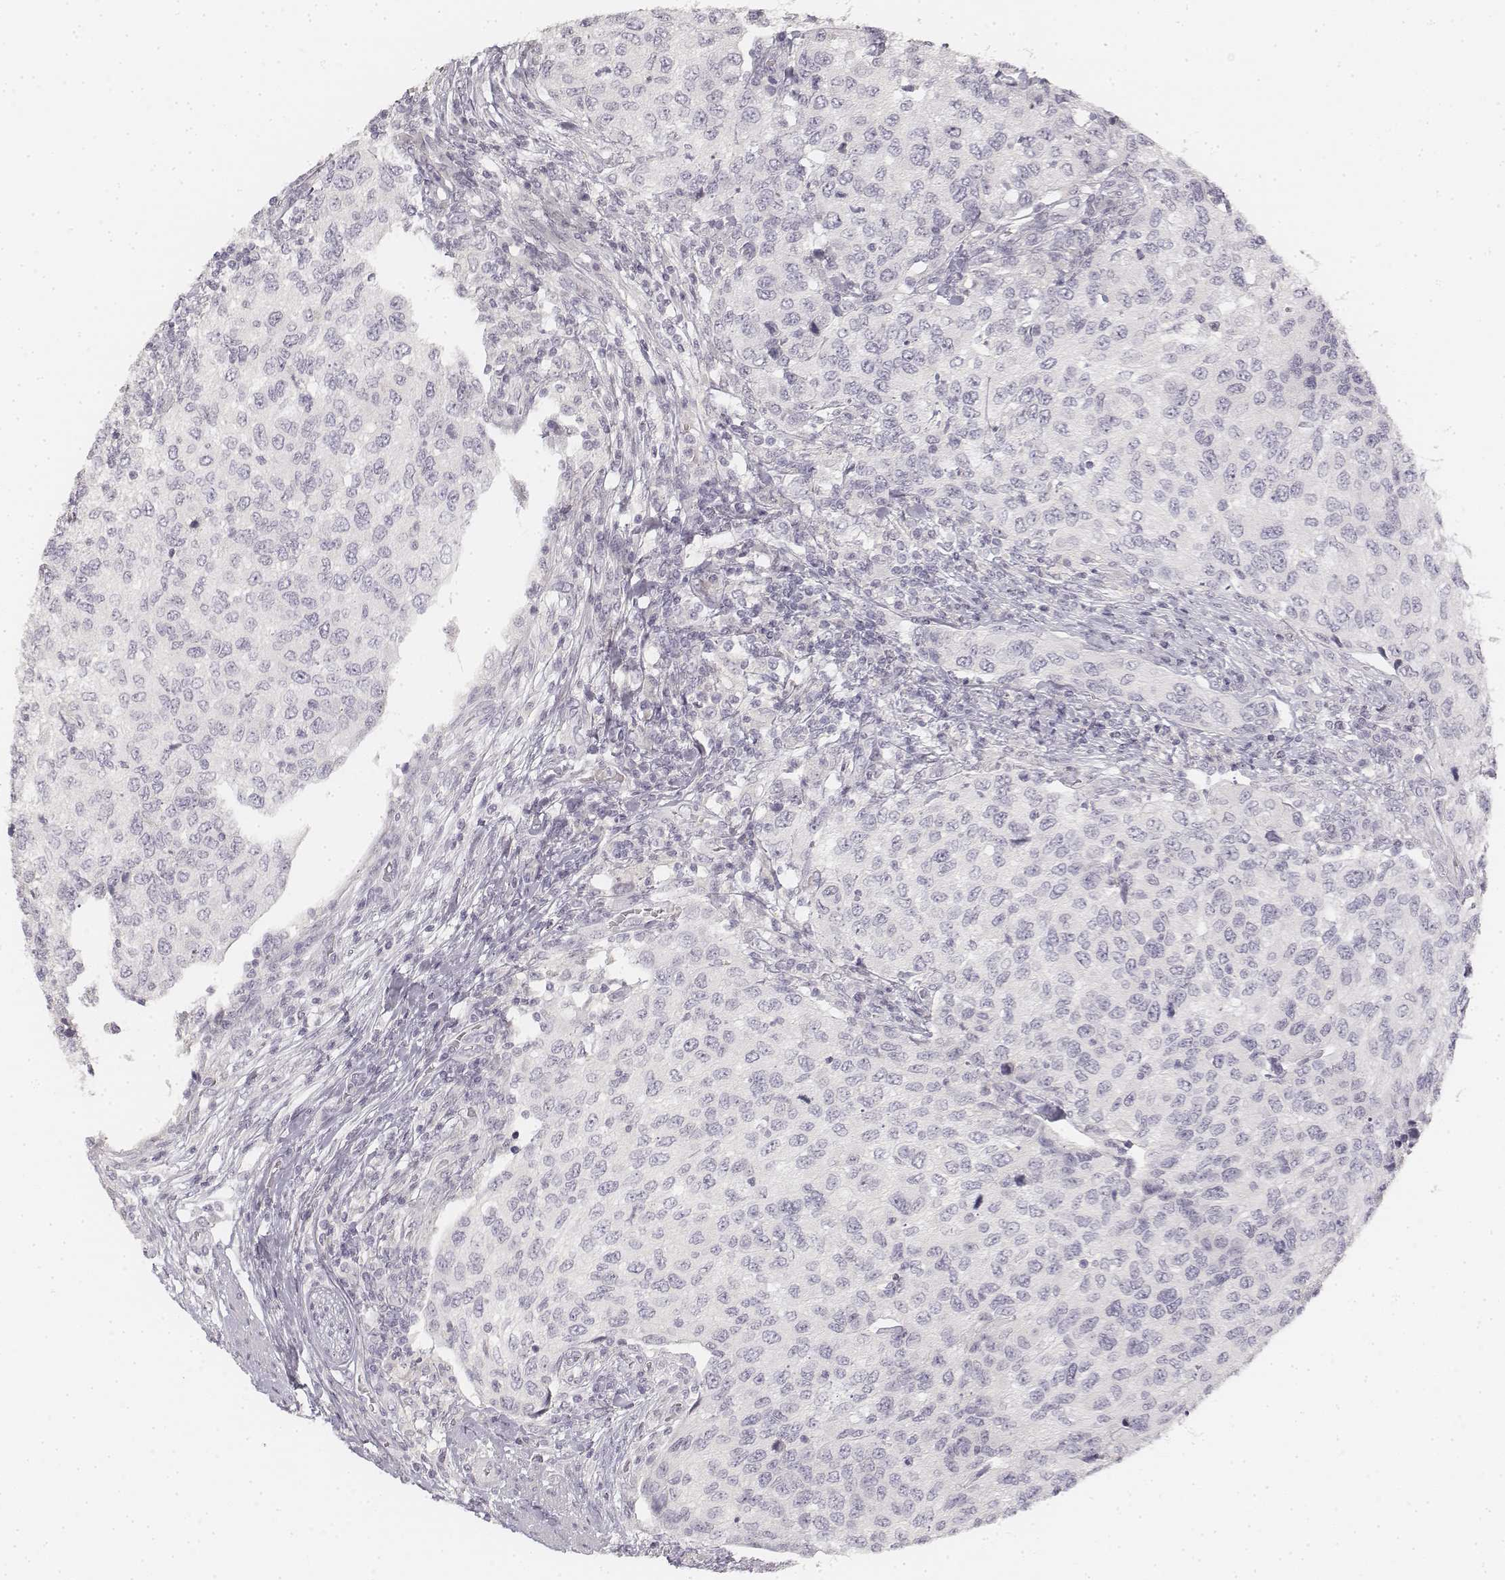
{"staining": {"intensity": "negative", "quantity": "none", "location": "none"}, "tissue": "urothelial cancer", "cell_type": "Tumor cells", "image_type": "cancer", "snomed": [{"axis": "morphology", "description": "Urothelial carcinoma, High grade"}, {"axis": "topography", "description": "Urinary bladder"}], "caption": "Tumor cells show no significant protein positivity in urothelial cancer. (DAB (3,3'-diaminobenzidine) immunohistochemistry, high magnification).", "gene": "DSG4", "patient": {"sex": "female", "age": 78}}